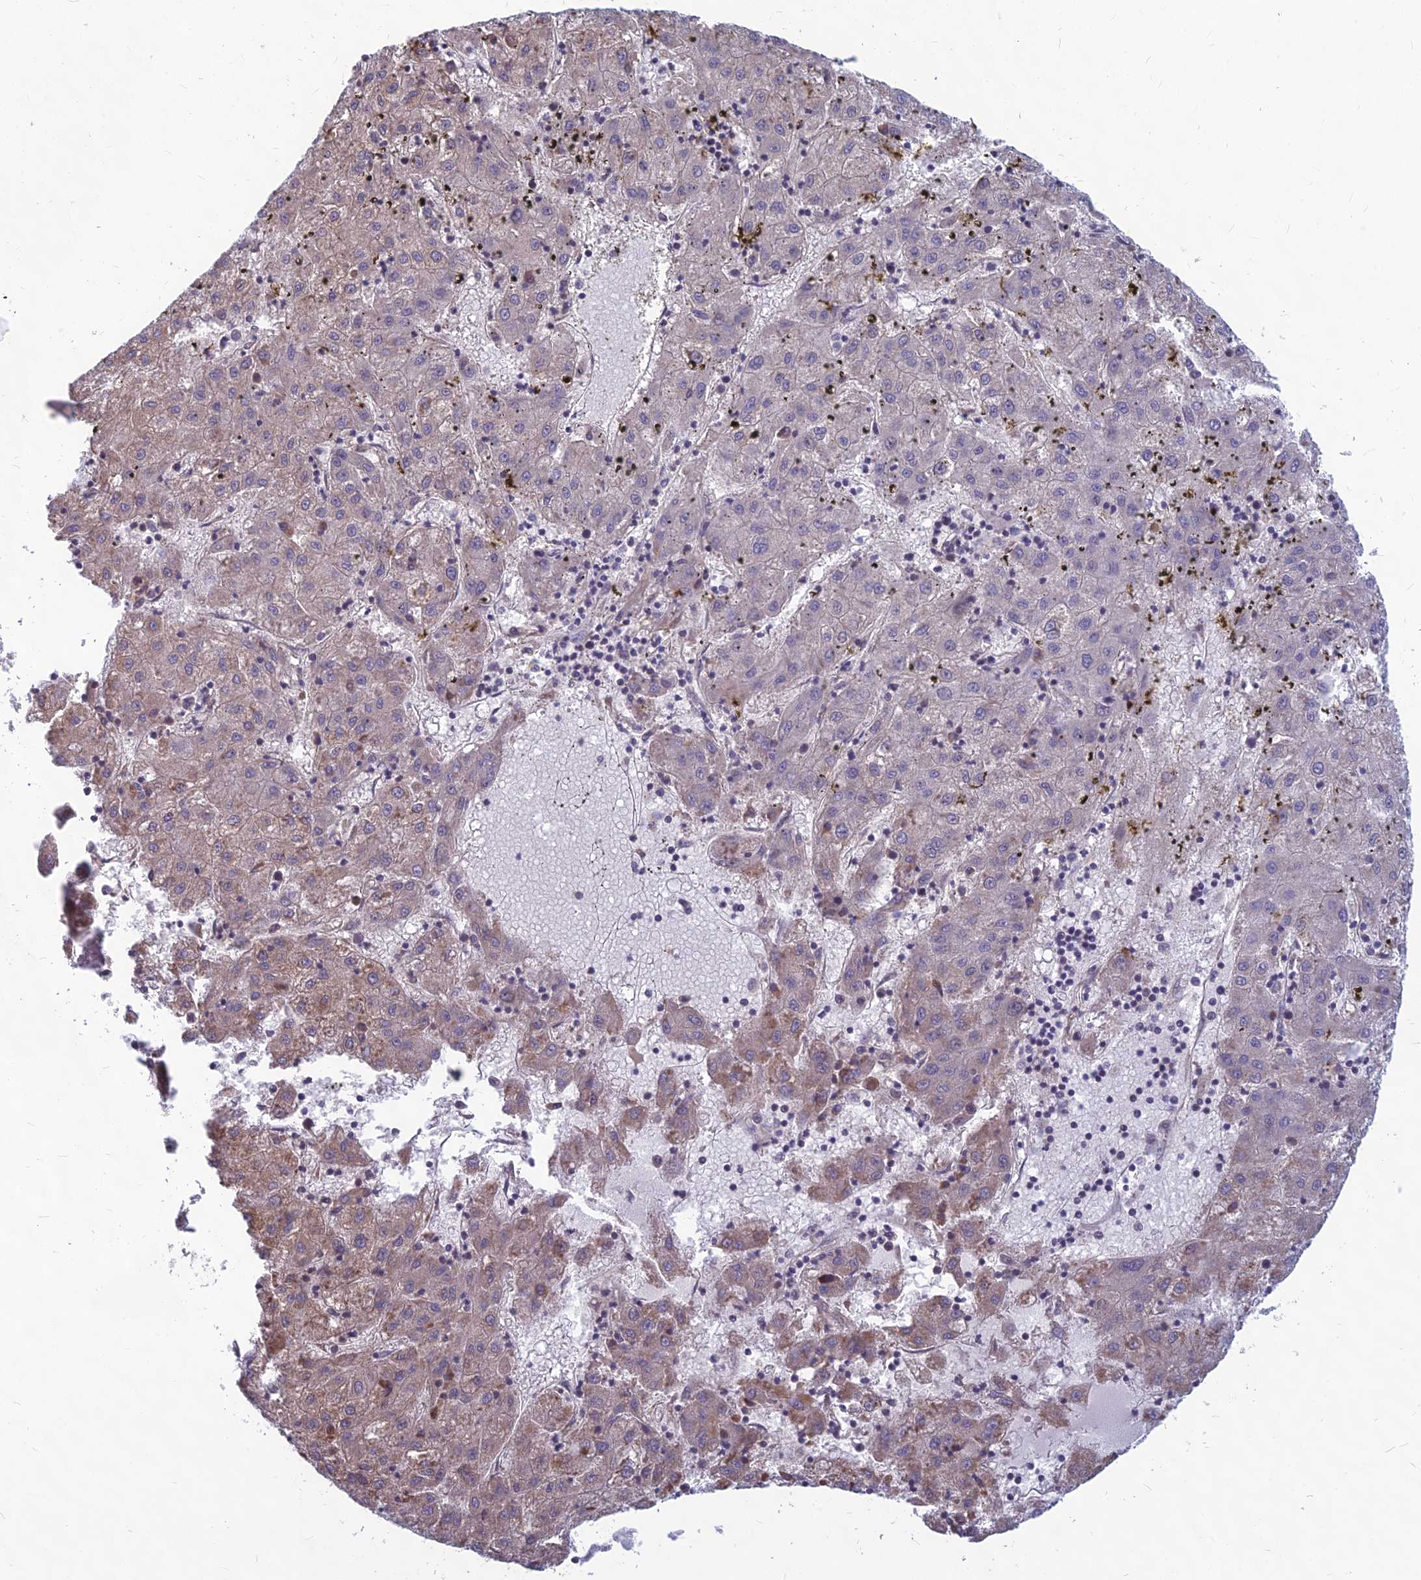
{"staining": {"intensity": "moderate", "quantity": "<25%", "location": "cytoplasmic/membranous"}, "tissue": "liver cancer", "cell_type": "Tumor cells", "image_type": "cancer", "snomed": [{"axis": "morphology", "description": "Carcinoma, Hepatocellular, NOS"}, {"axis": "topography", "description": "Liver"}], "caption": "An image showing moderate cytoplasmic/membranous staining in approximately <25% of tumor cells in liver cancer (hepatocellular carcinoma), as visualized by brown immunohistochemical staining.", "gene": "LSM6", "patient": {"sex": "male", "age": 72}}